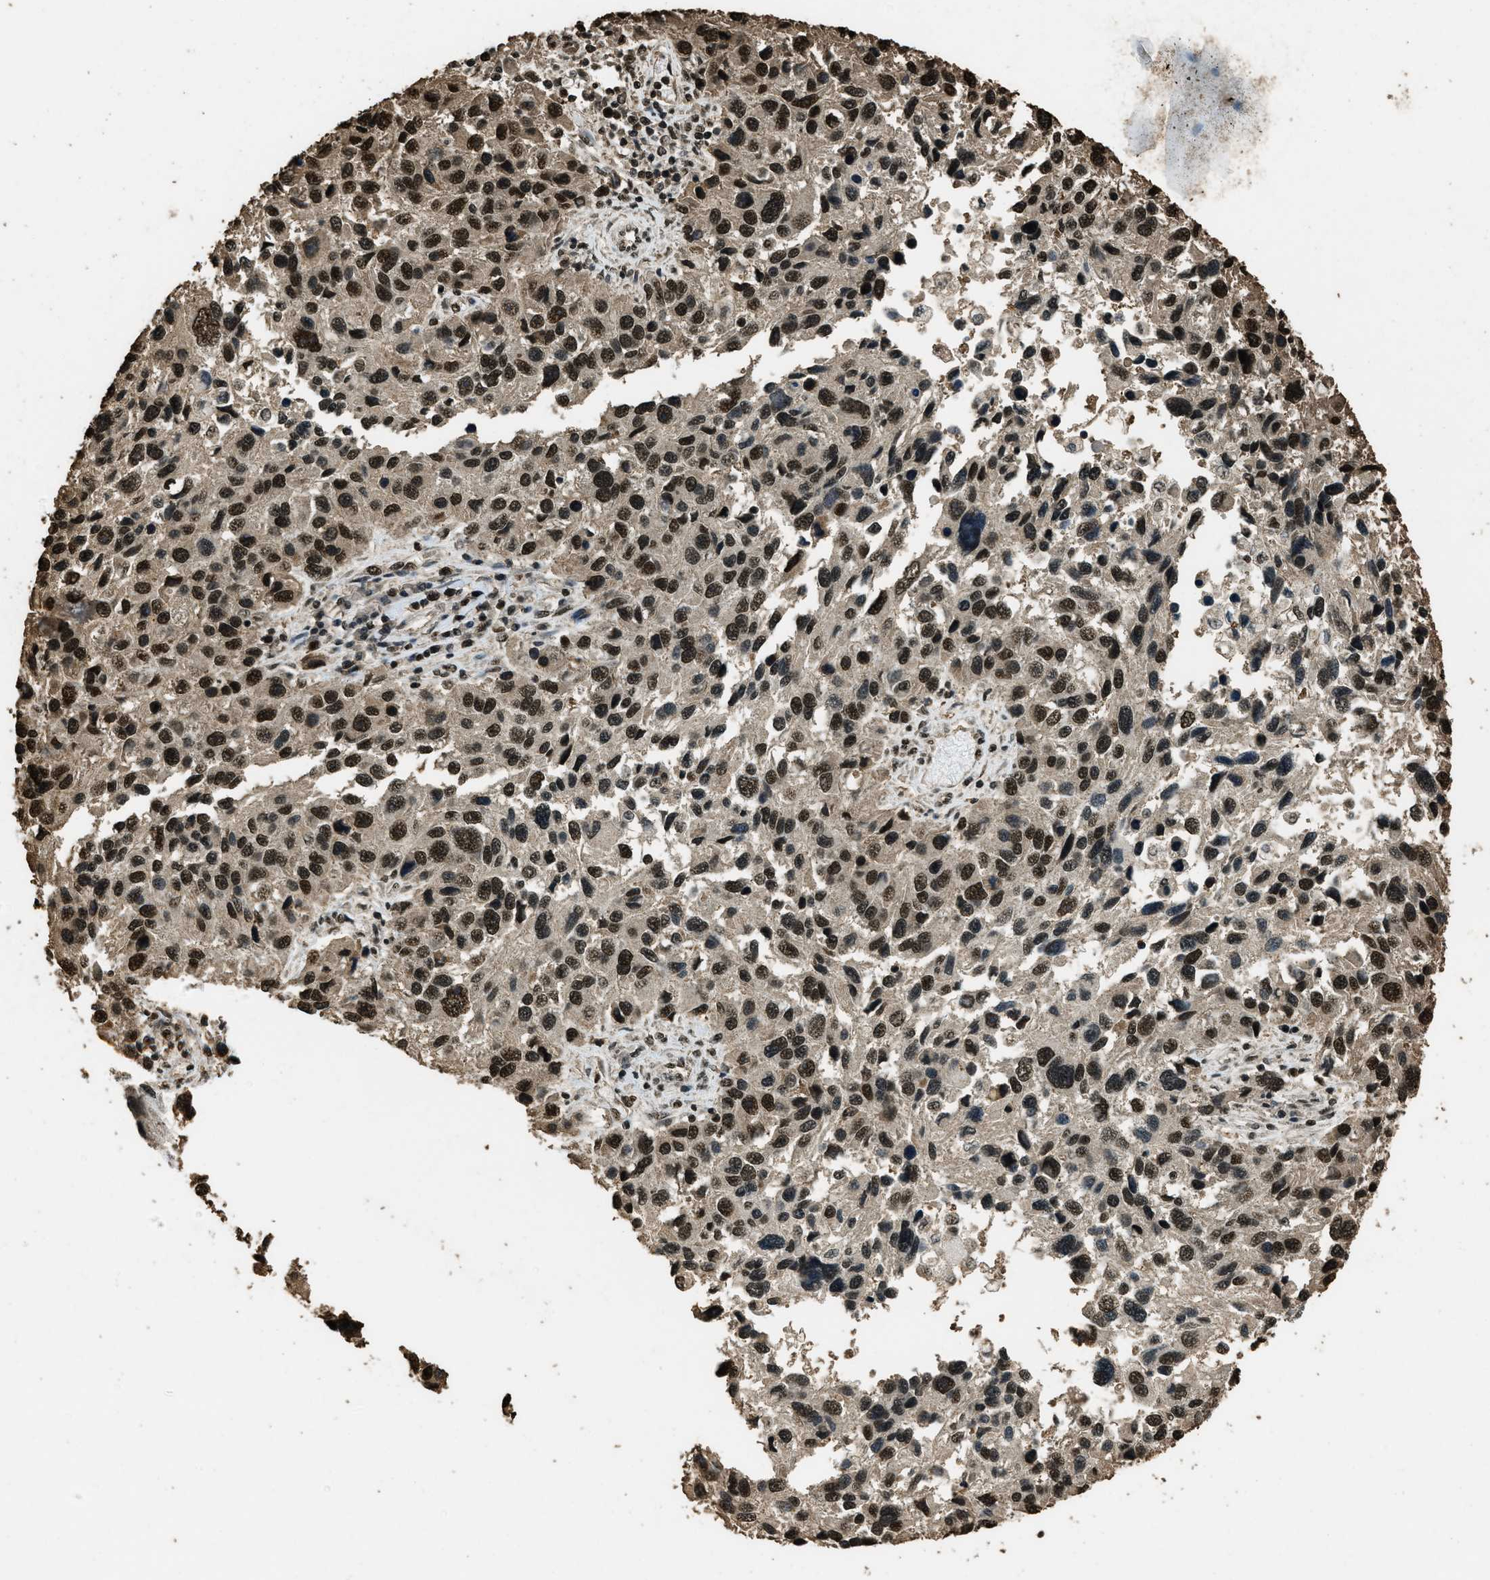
{"staining": {"intensity": "strong", "quantity": ">75%", "location": "nuclear"}, "tissue": "melanoma", "cell_type": "Tumor cells", "image_type": "cancer", "snomed": [{"axis": "morphology", "description": "Malignant melanoma, NOS"}, {"axis": "topography", "description": "Skin"}], "caption": "Human malignant melanoma stained with a protein marker exhibits strong staining in tumor cells.", "gene": "MYB", "patient": {"sex": "male", "age": 53}}